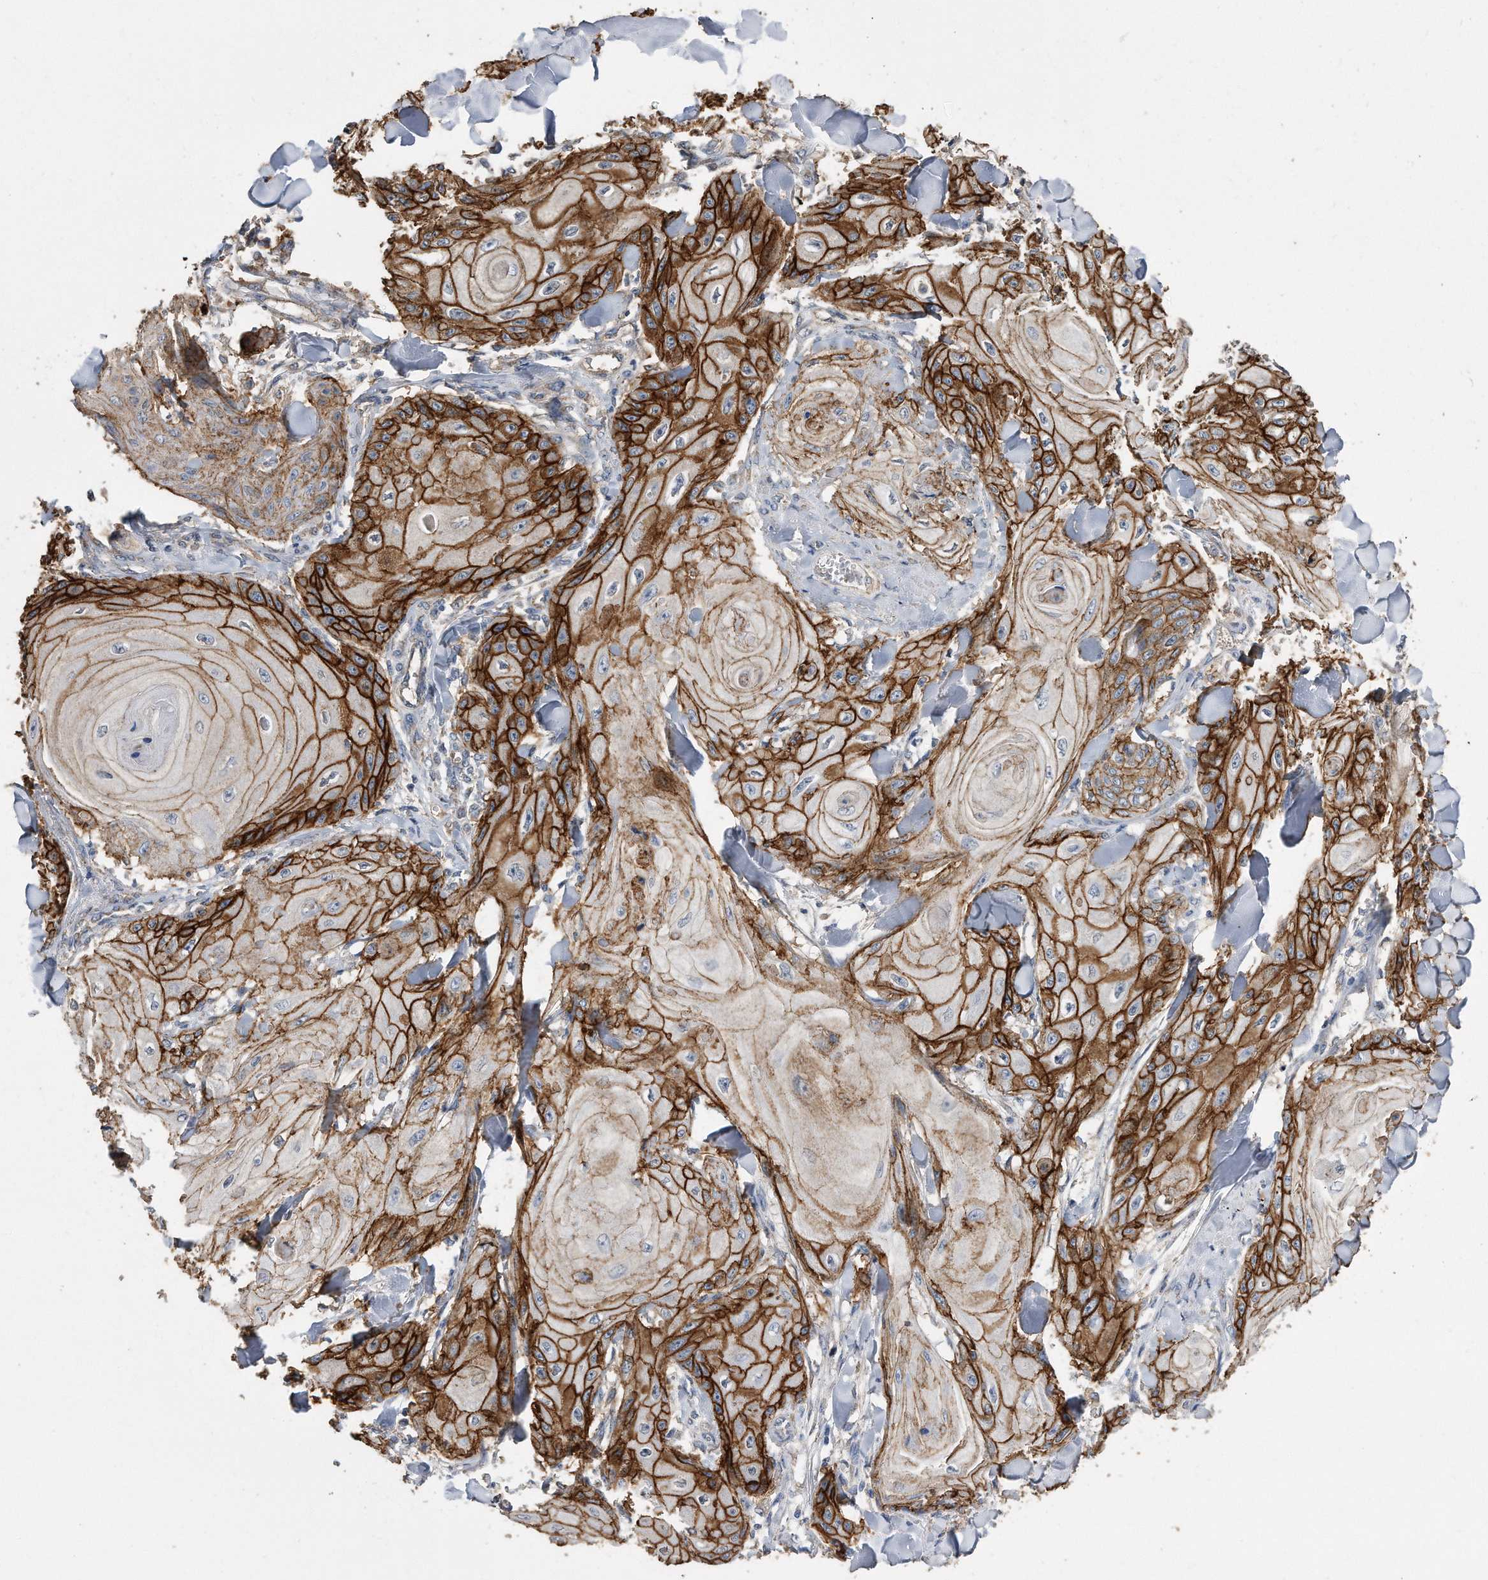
{"staining": {"intensity": "strong", "quantity": ">75%", "location": "cytoplasmic/membranous"}, "tissue": "skin cancer", "cell_type": "Tumor cells", "image_type": "cancer", "snomed": [{"axis": "morphology", "description": "Squamous cell carcinoma, NOS"}, {"axis": "topography", "description": "Skin"}], "caption": "Protein analysis of skin cancer (squamous cell carcinoma) tissue shows strong cytoplasmic/membranous expression in approximately >75% of tumor cells.", "gene": "CDCP1", "patient": {"sex": "male", "age": 74}}